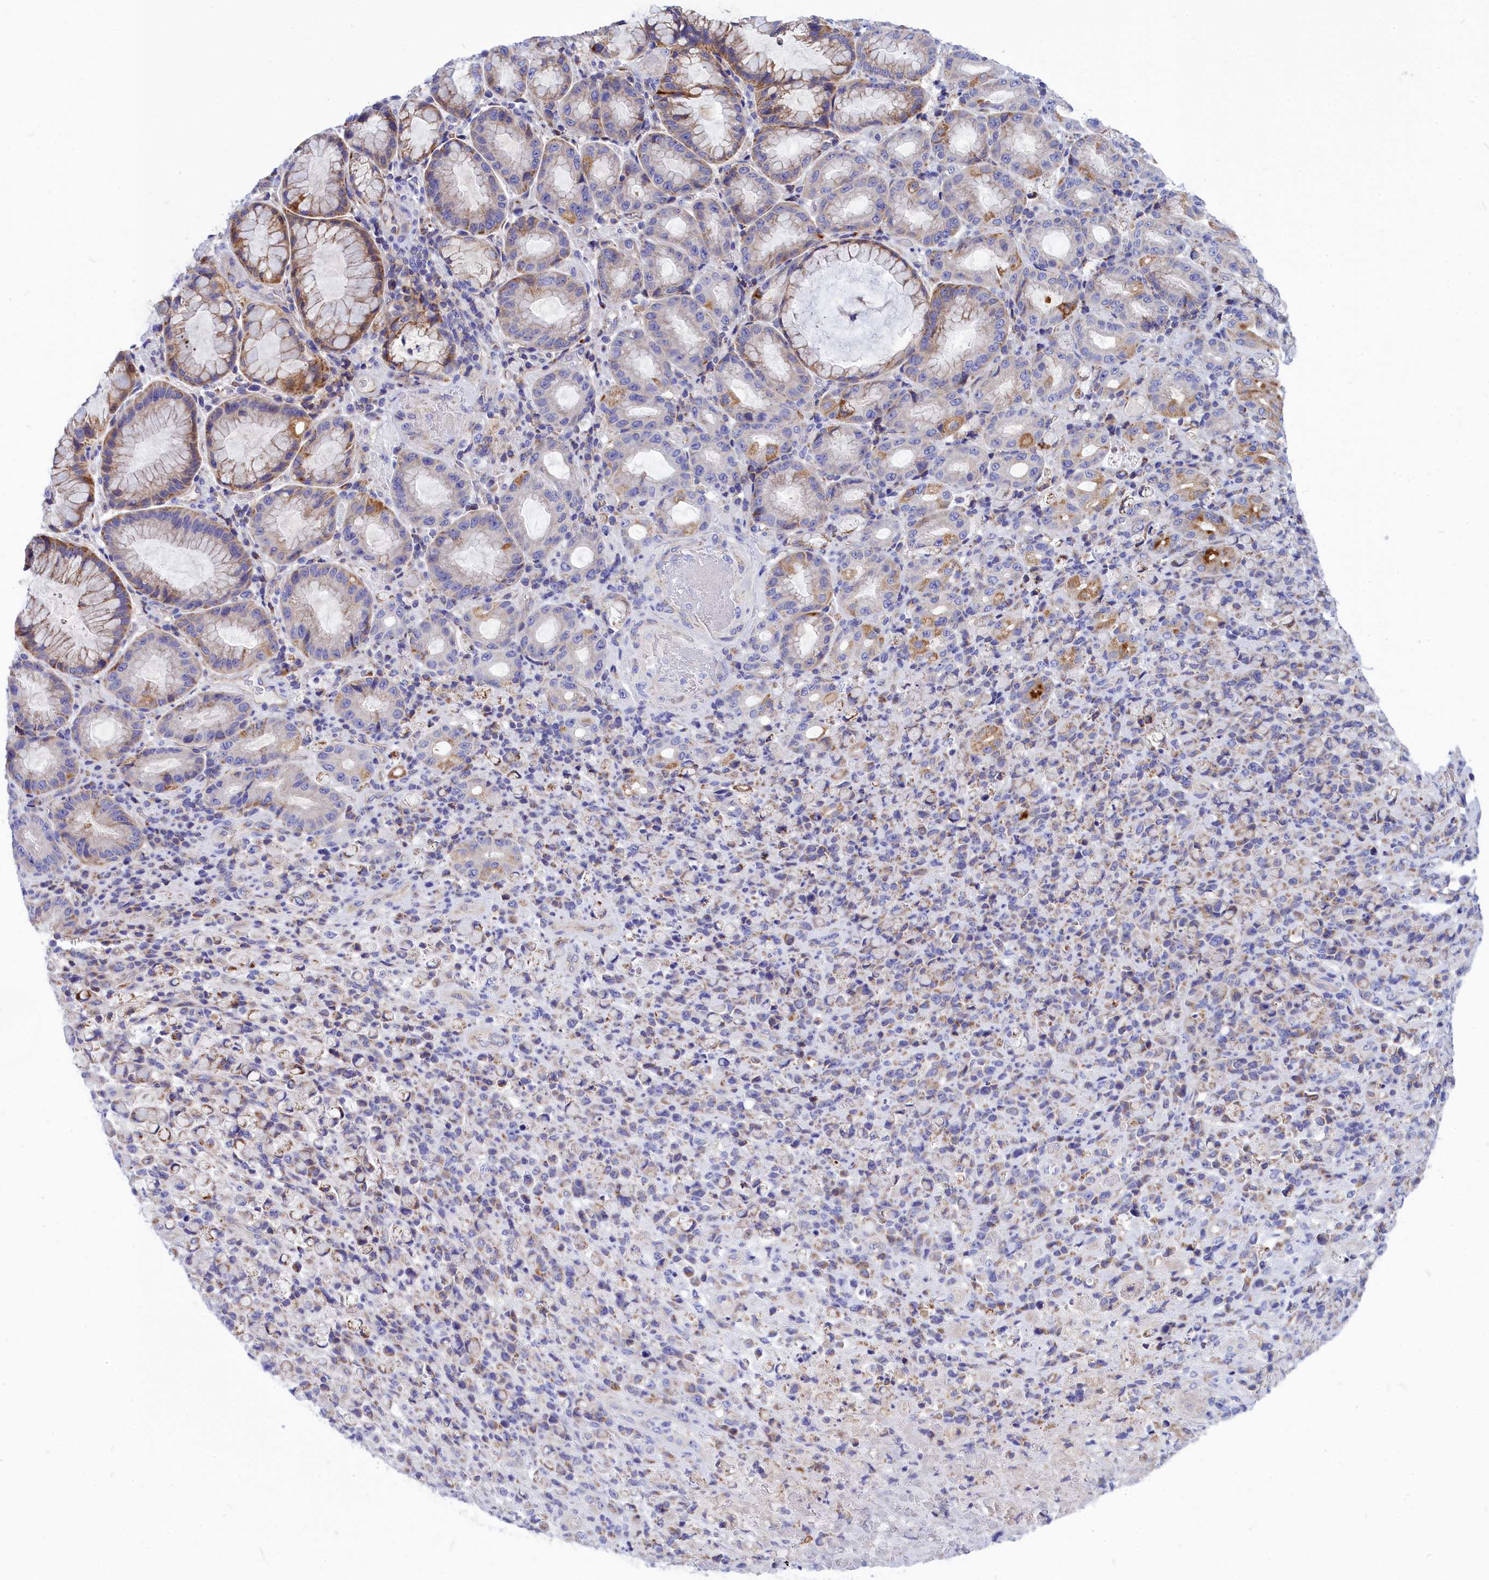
{"staining": {"intensity": "moderate", "quantity": "<25%", "location": "cytoplasmic/membranous"}, "tissue": "stomach cancer", "cell_type": "Tumor cells", "image_type": "cancer", "snomed": [{"axis": "morphology", "description": "Normal tissue, NOS"}, {"axis": "morphology", "description": "Adenocarcinoma, NOS"}, {"axis": "topography", "description": "Stomach"}], "caption": "Immunohistochemistry photomicrograph of human stomach cancer (adenocarcinoma) stained for a protein (brown), which reveals low levels of moderate cytoplasmic/membranous expression in about <25% of tumor cells.", "gene": "CCRL2", "patient": {"sex": "female", "age": 79}}